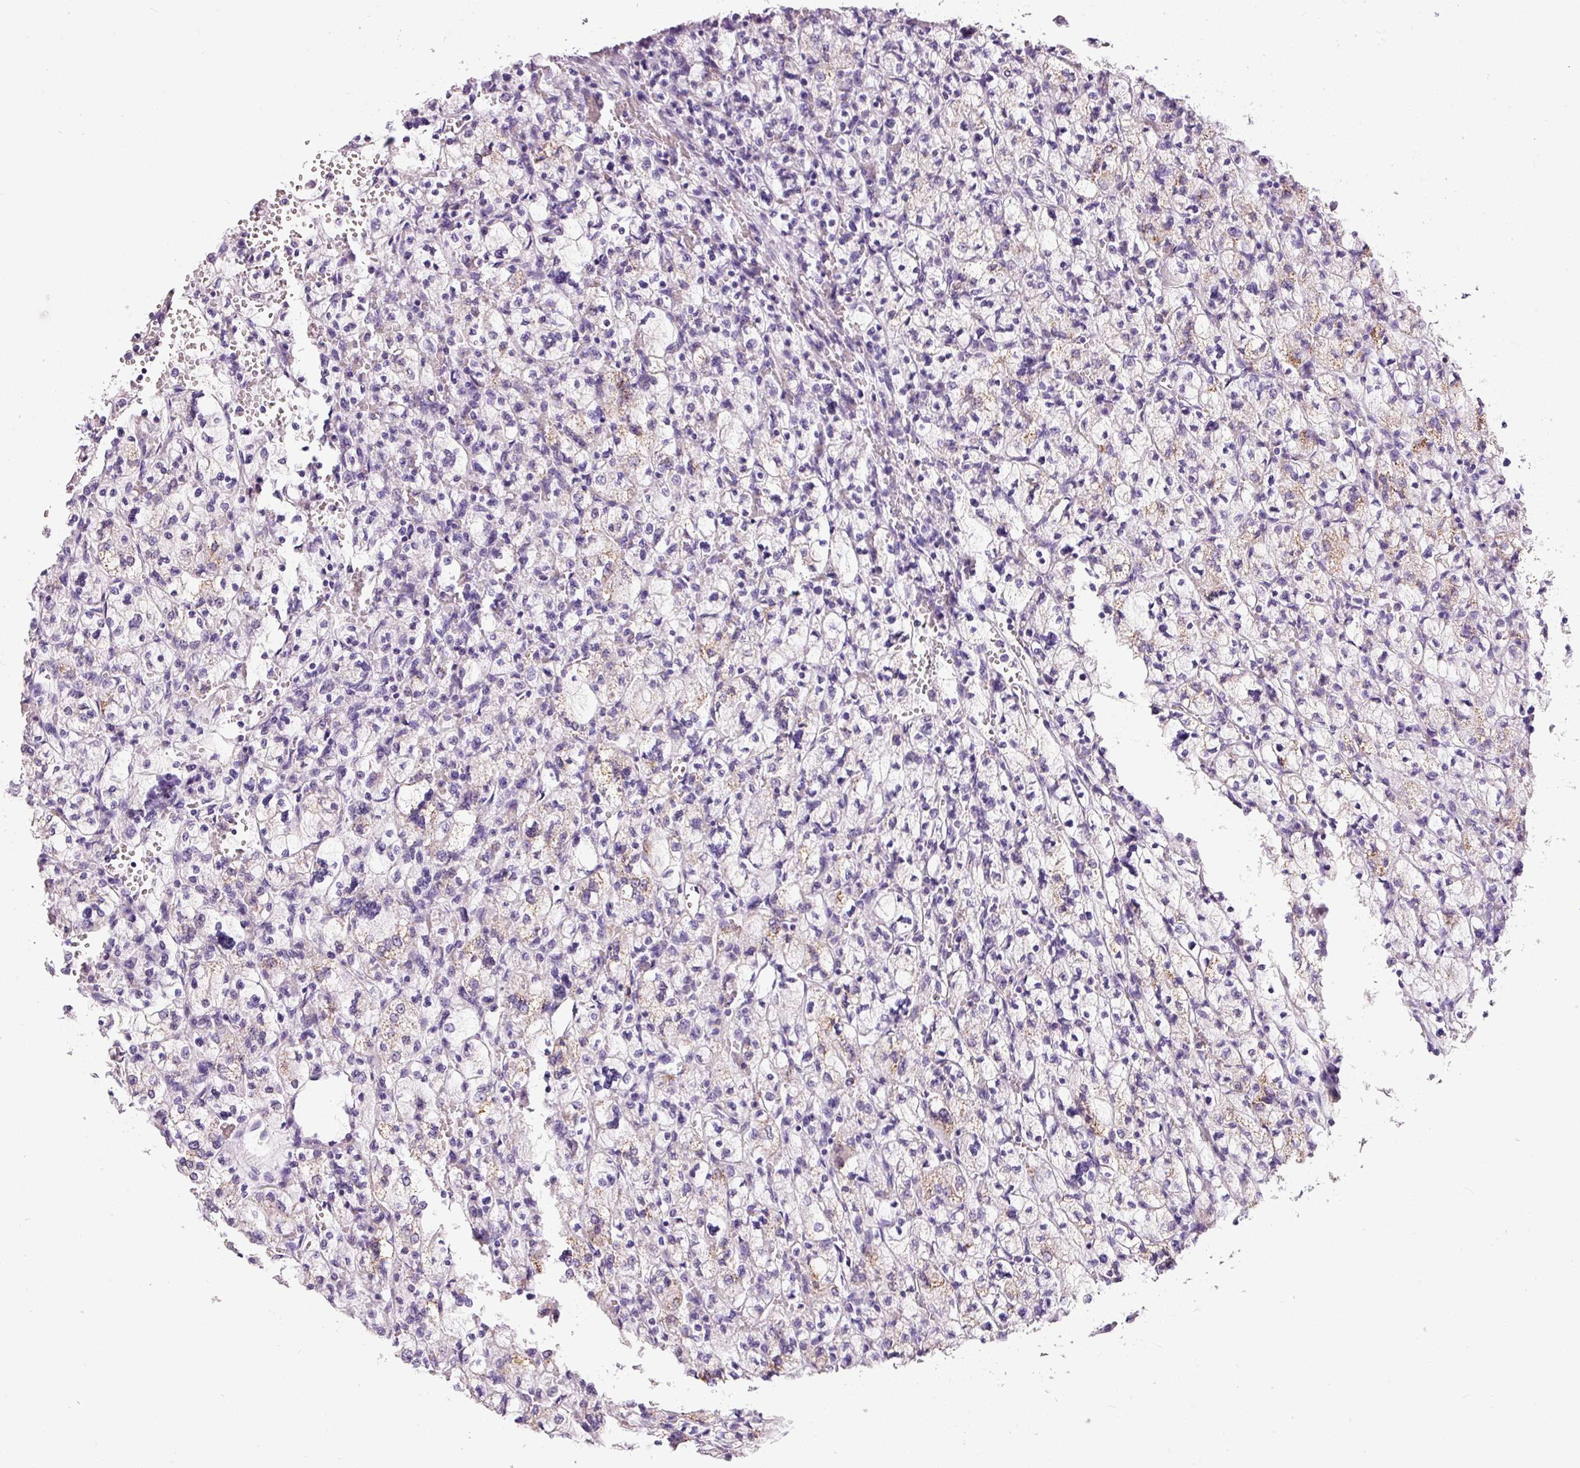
{"staining": {"intensity": "weak", "quantity": "<25%", "location": "cytoplasmic/membranous"}, "tissue": "renal cancer", "cell_type": "Tumor cells", "image_type": "cancer", "snomed": [{"axis": "morphology", "description": "Adenocarcinoma, NOS"}, {"axis": "topography", "description": "Kidney"}], "caption": "DAB immunohistochemical staining of human adenocarcinoma (renal) shows no significant staining in tumor cells. (DAB immunohistochemistry with hematoxylin counter stain).", "gene": "DNM1", "patient": {"sex": "female", "age": 83}}